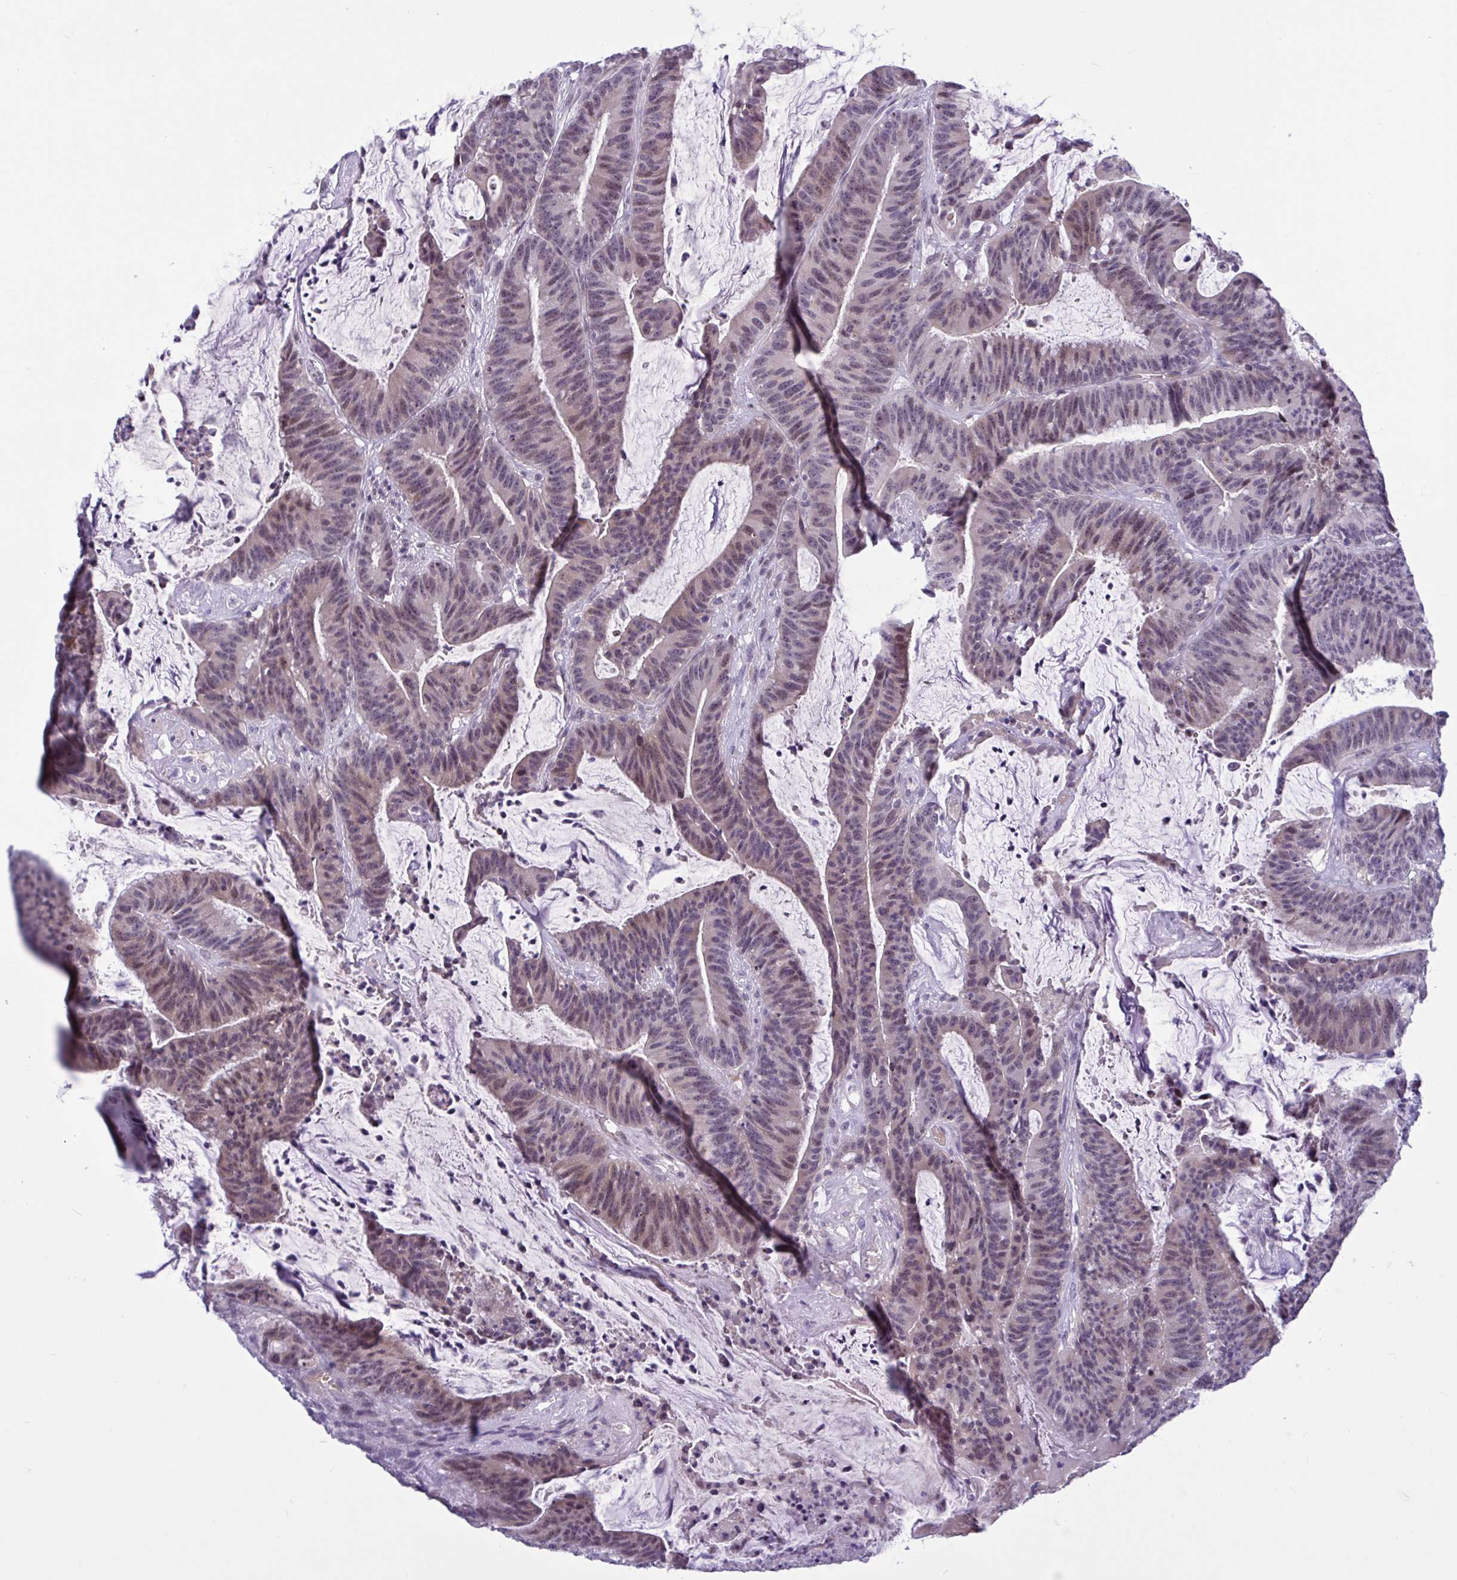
{"staining": {"intensity": "weak", "quantity": "25%-75%", "location": "nuclear"}, "tissue": "colorectal cancer", "cell_type": "Tumor cells", "image_type": "cancer", "snomed": [{"axis": "morphology", "description": "Adenocarcinoma, NOS"}, {"axis": "topography", "description": "Colon"}], "caption": "Approximately 25%-75% of tumor cells in human colorectal cancer (adenocarcinoma) show weak nuclear protein positivity as visualized by brown immunohistochemical staining.", "gene": "CNGB3", "patient": {"sex": "female", "age": 78}}